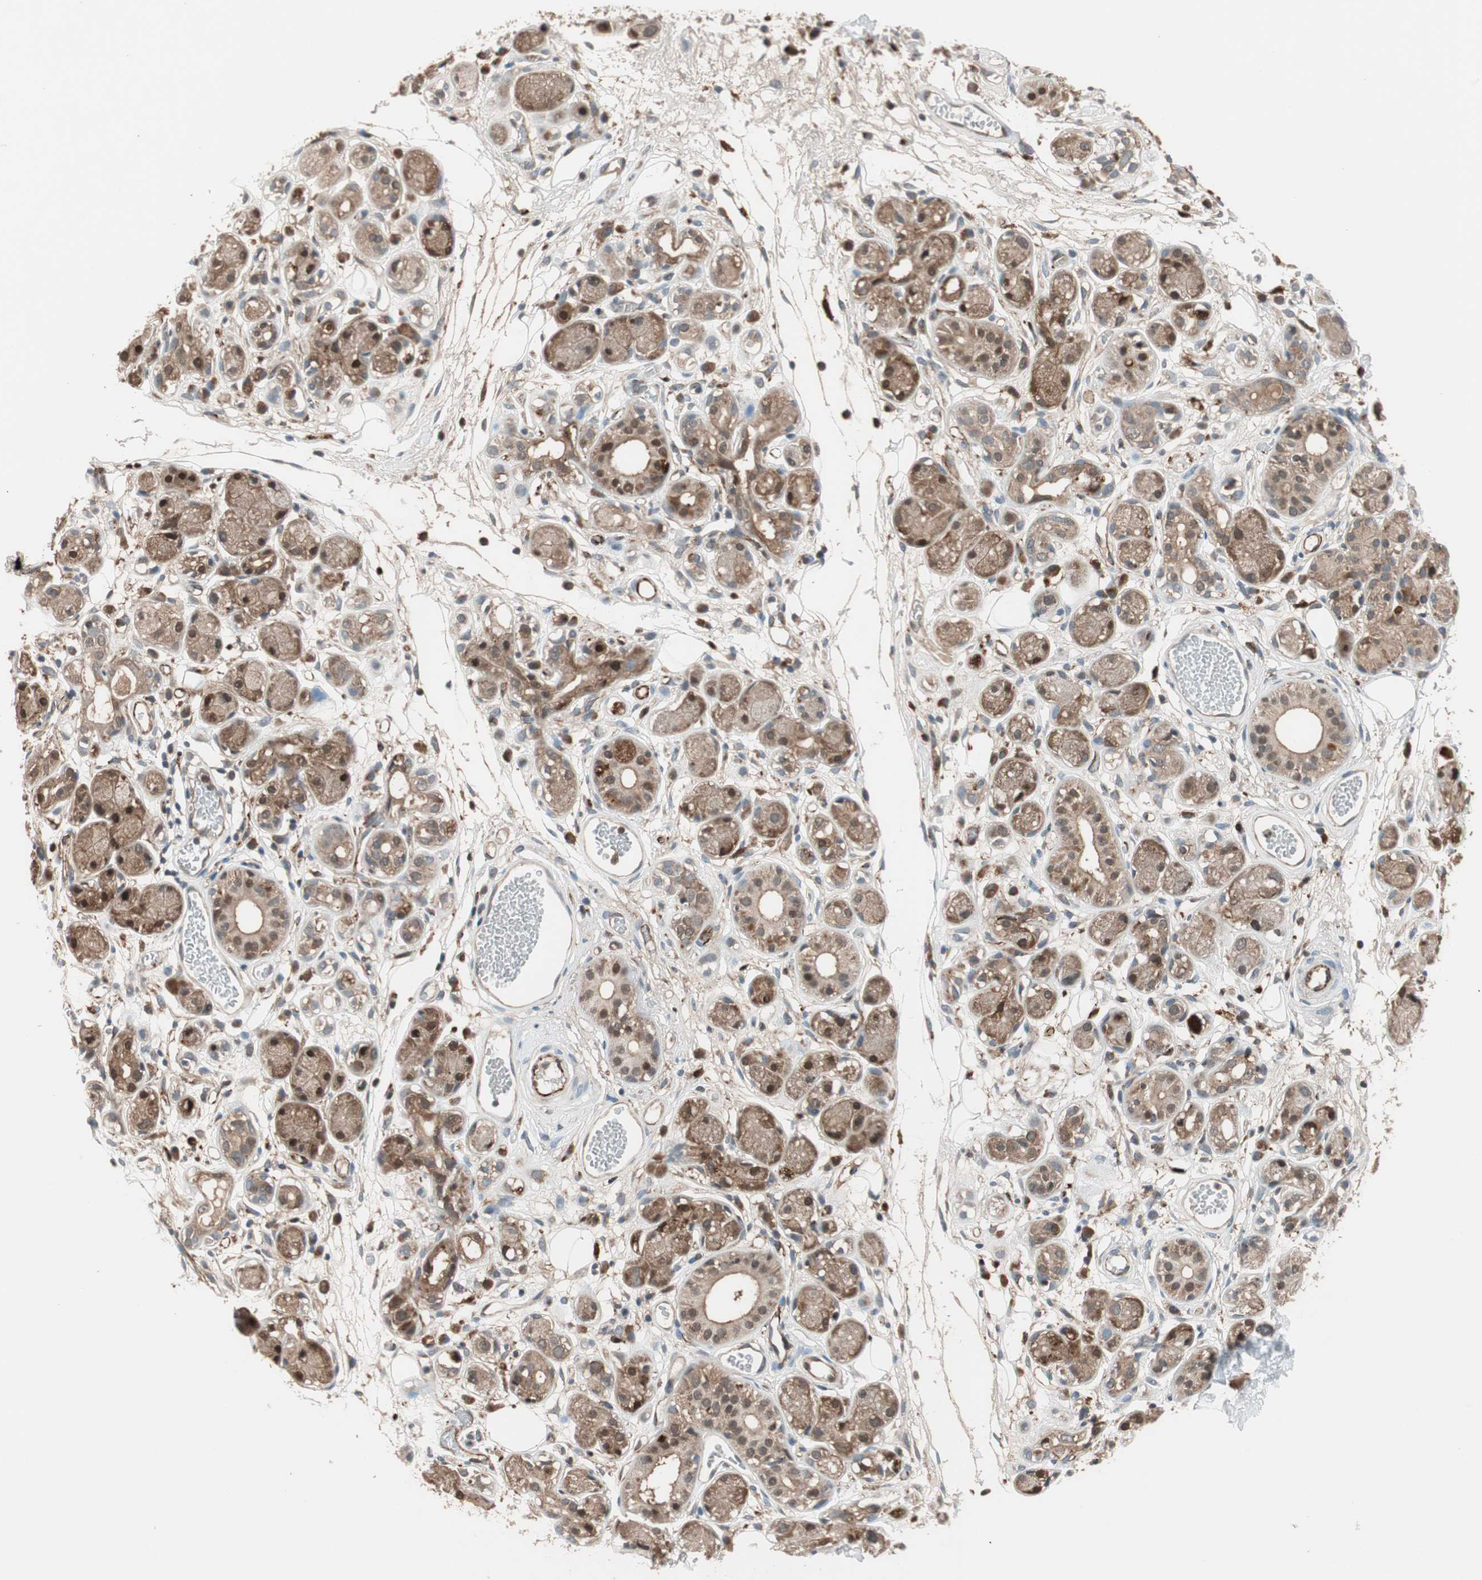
{"staining": {"intensity": "weak", "quantity": ">75%", "location": "cytoplasmic/membranous,nuclear"}, "tissue": "adipose tissue", "cell_type": "Adipocytes", "image_type": "normal", "snomed": [{"axis": "morphology", "description": "Normal tissue, NOS"}, {"axis": "morphology", "description": "Inflammation, NOS"}, {"axis": "topography", "description": "Vascular tissue"}, {"axis": "topography", "description": "Salivary gland"}], "caption": "This photomicrograph displays IHC staining of benign human adipose tissue, with low weak cytoplasmic/membranous,nuclear expression in about >75% of adipocytes.", "gene": "P3R3URF", "patient": {"sex": "female", "age": 75}}